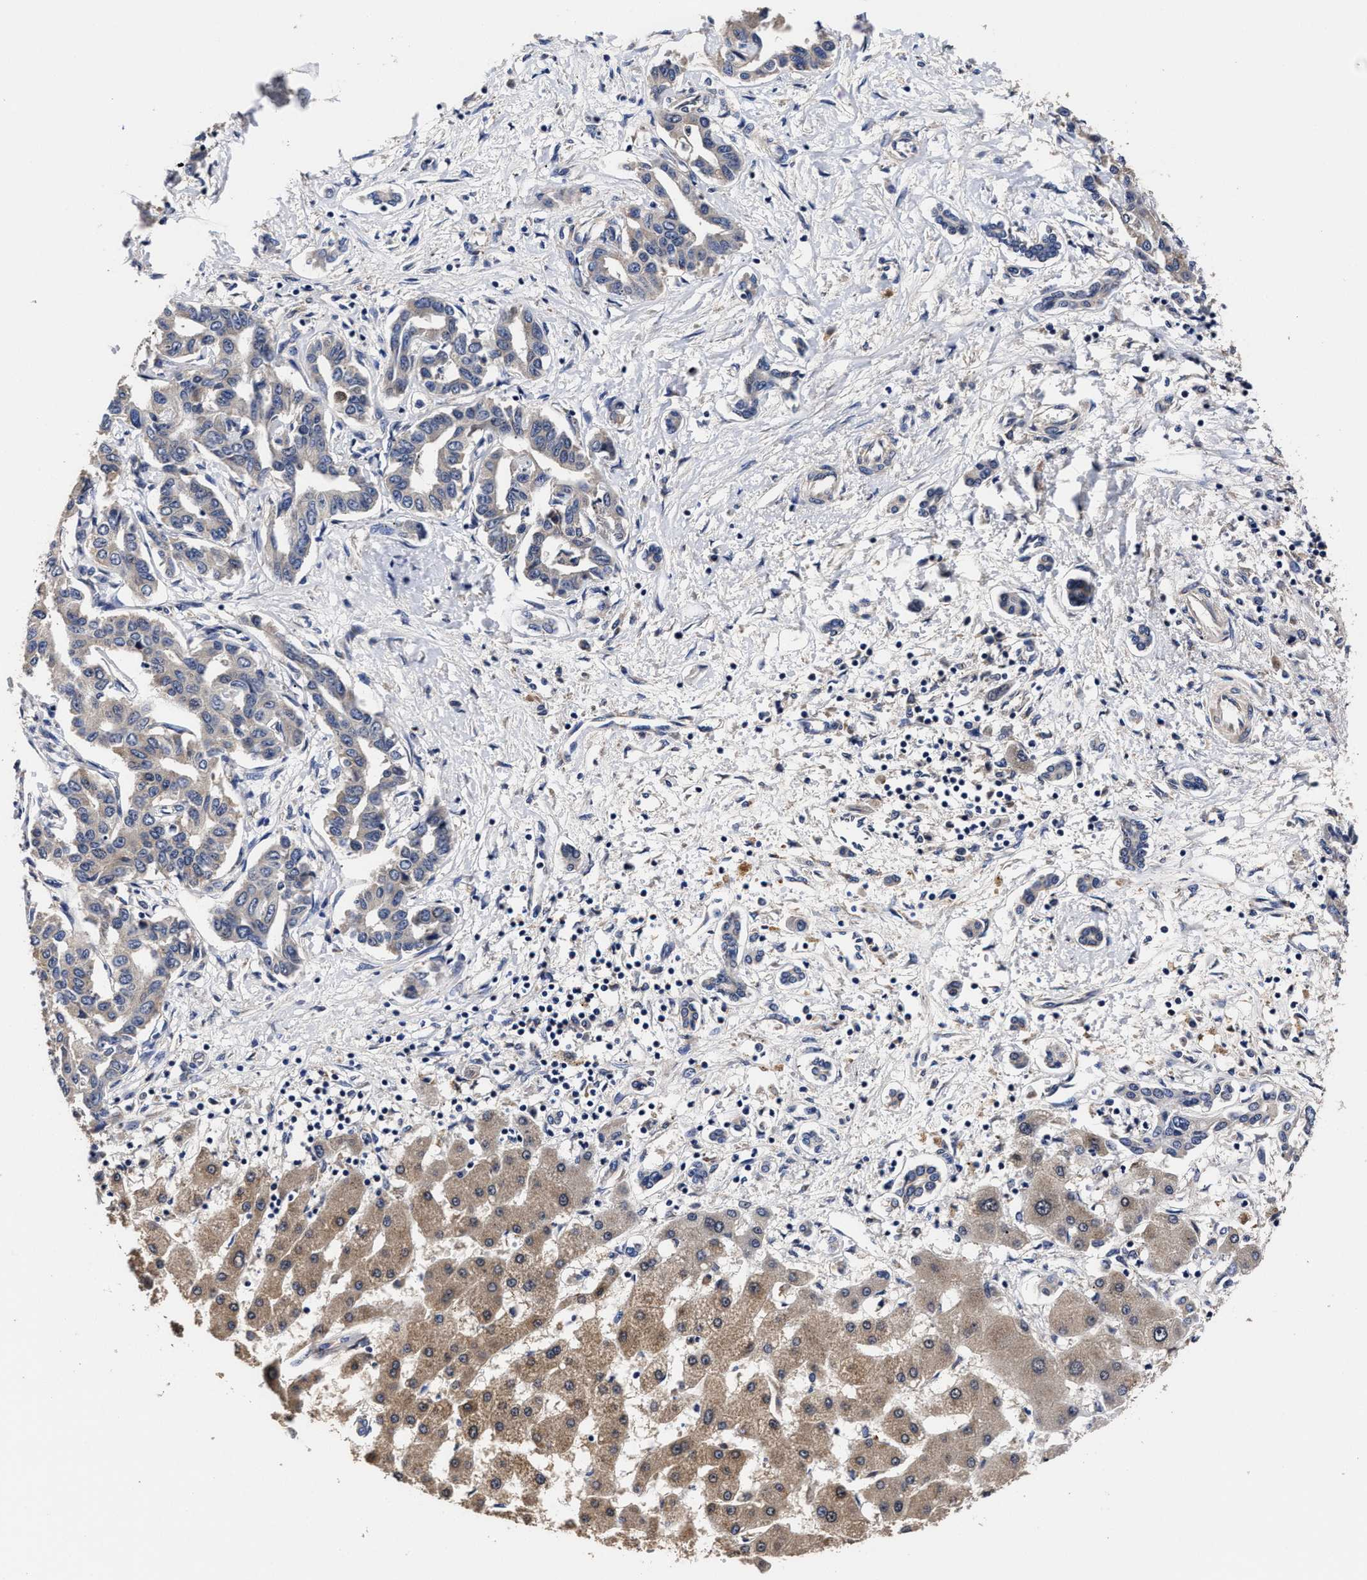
{"staining": {"intensity": "weak", "quantity": "<25%", "location": "cytoplasmic/membranous"}, "tissue": "liver cancer", "cell_type": "Tumor cells", "image_type": "cancer", "snomed": [{"axis": "morphology", "description": "Cholangiocarcinoma"}, {"axis": "topography", "description": "Liver"}], "caption": "A histopathology image of human liver cancer is negative for staining in tumor cells.", "gene": "SOCS5", "patient": {"sex": "male", "age": 59}}